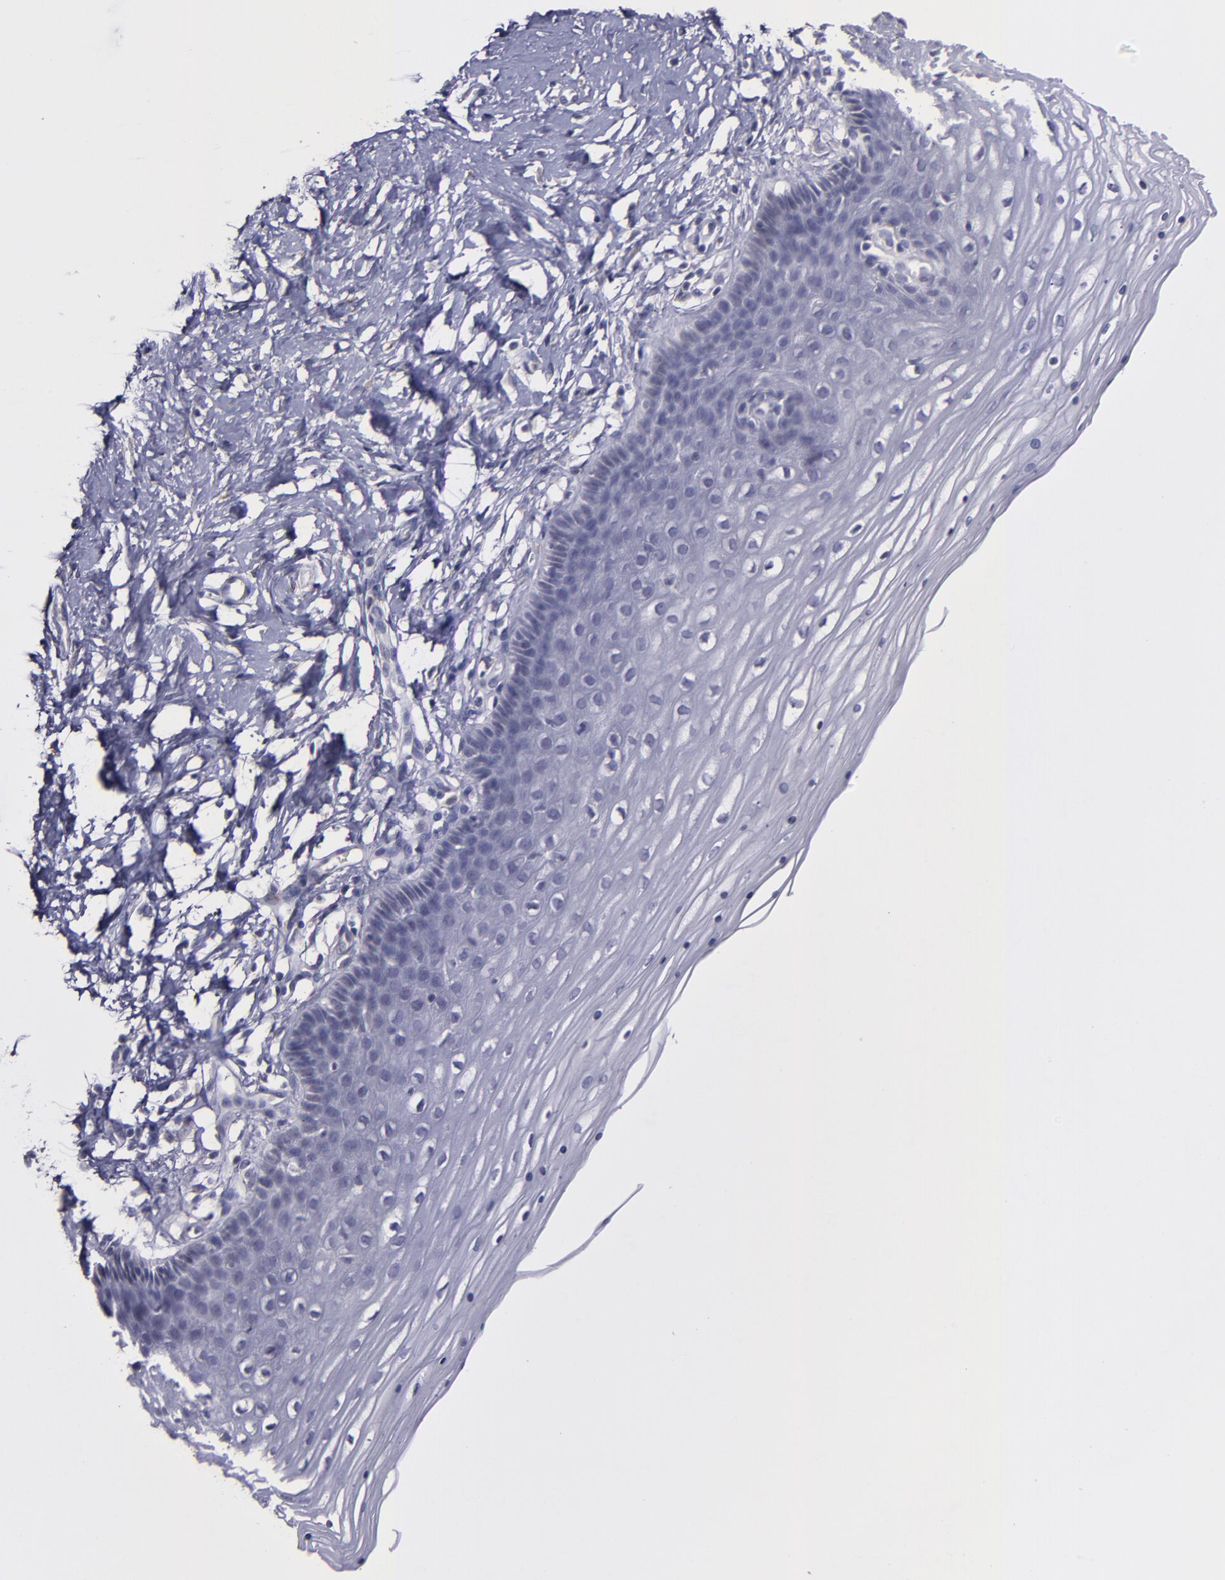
{"staining": {"intensity": "weak", "quantity": "<25%", "location": "cytoplasmic/membranous"}, "tissue": "cervix", "cell_type": "Glandular cells", "image_type": "normal", "snomed": [{"axis": "morphology", "description": "Normal tissue, NOS"}, {"axis": "topography", "description": "Cervix"}], "caption": "Glandular cells show no significant protein staining in normal cervix. (DAB immunohistochemistry with hematoxylin counter stain).", "gene": "MASP1", "patient": {"sex": "female", "age": 39}}